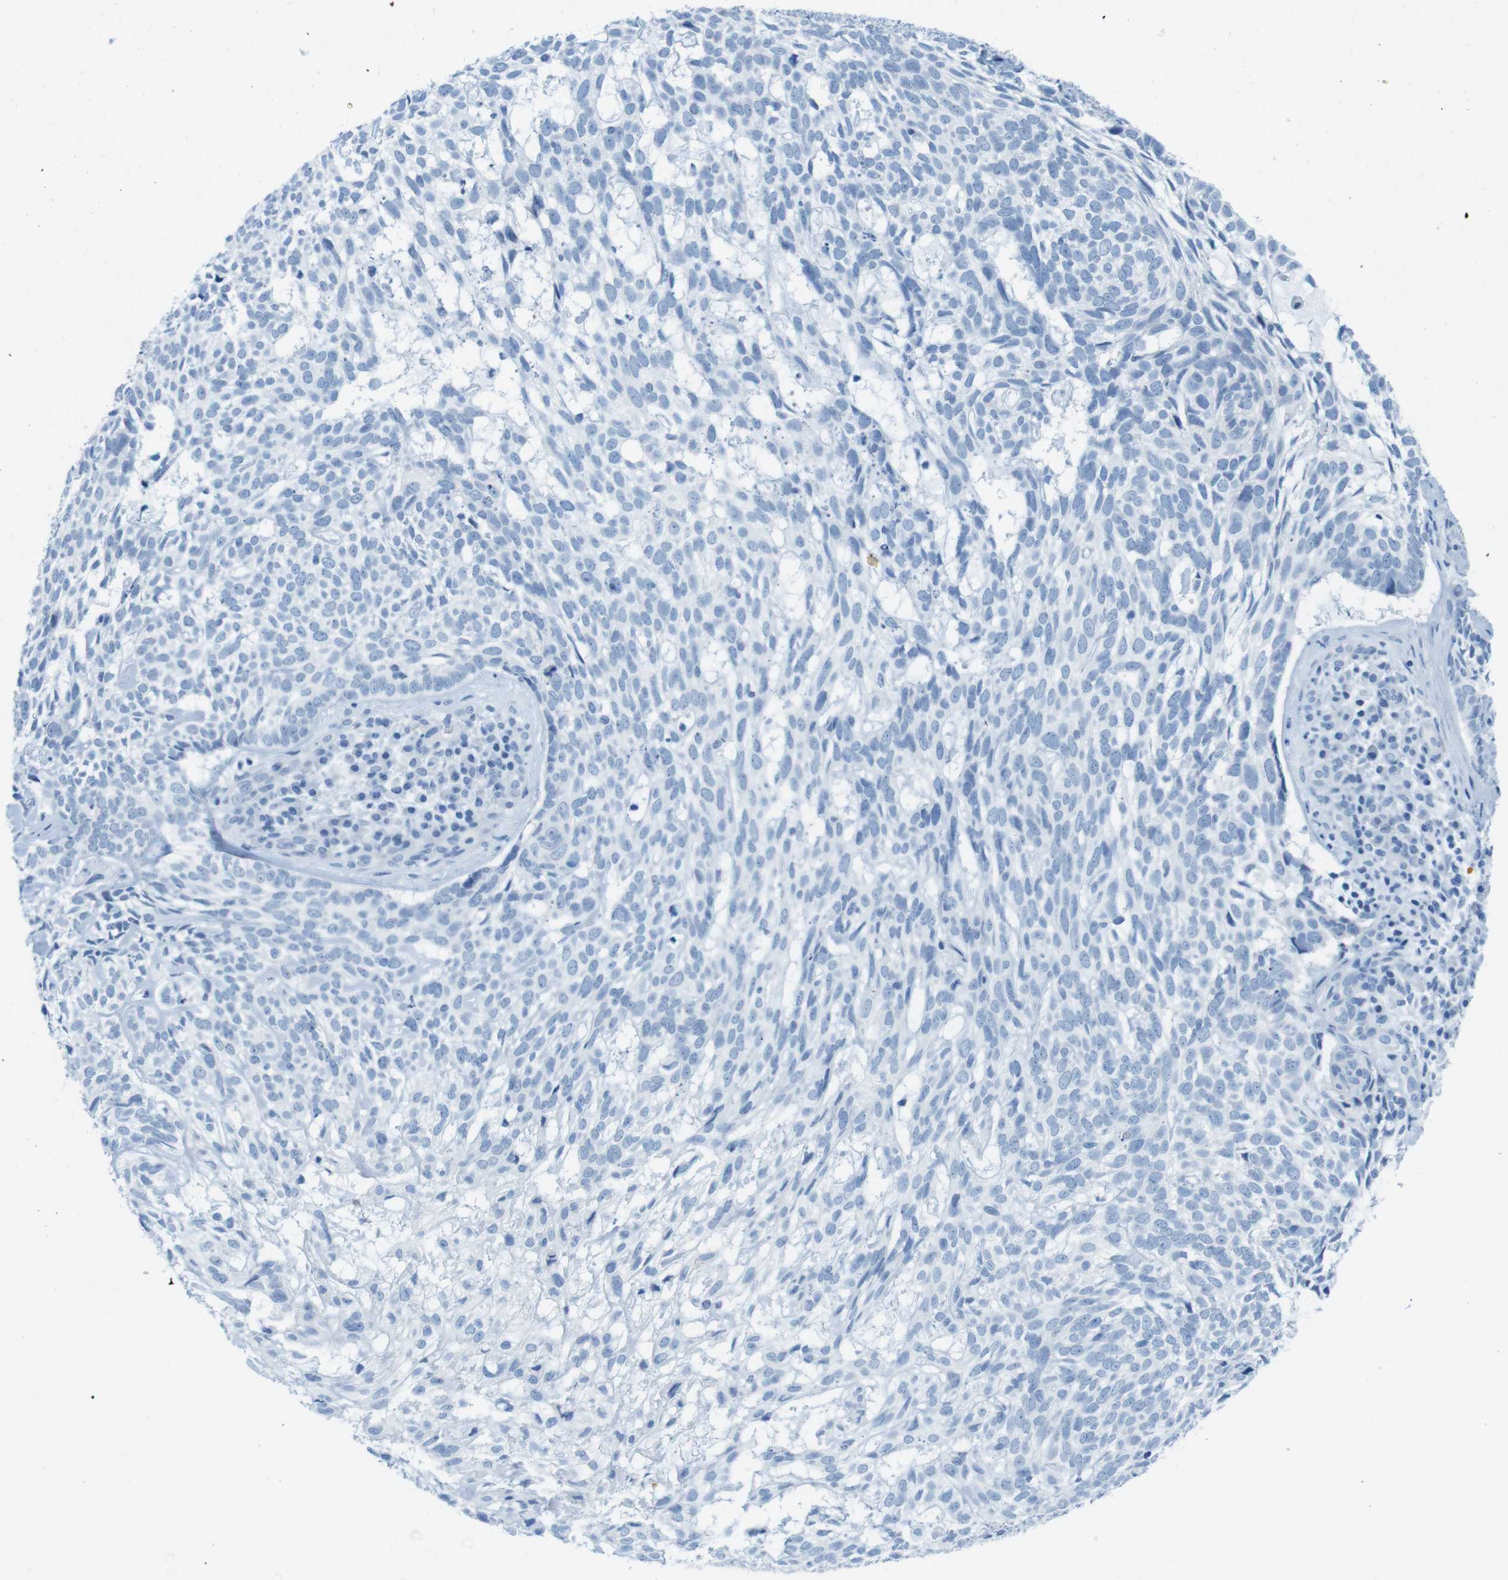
{"staining": {"intensity": "negative", "quantity": "none", "location": "none"}, "tissue": "skin cancer", "cell_type": "Tumor cells", "image_type": "cancer", "snomed": [{"axis": "morphology", "description": "Basal cell carcinoma"}, {"axis": "topography", "description": "Skin"}], "caption": "The immunohistochemistry photomicrograph has no significant staining in tumor cells of skin basal cell carcinoma tissue.", "gene": "GAP43", "patient": {"sex": "male", "age": 72}}